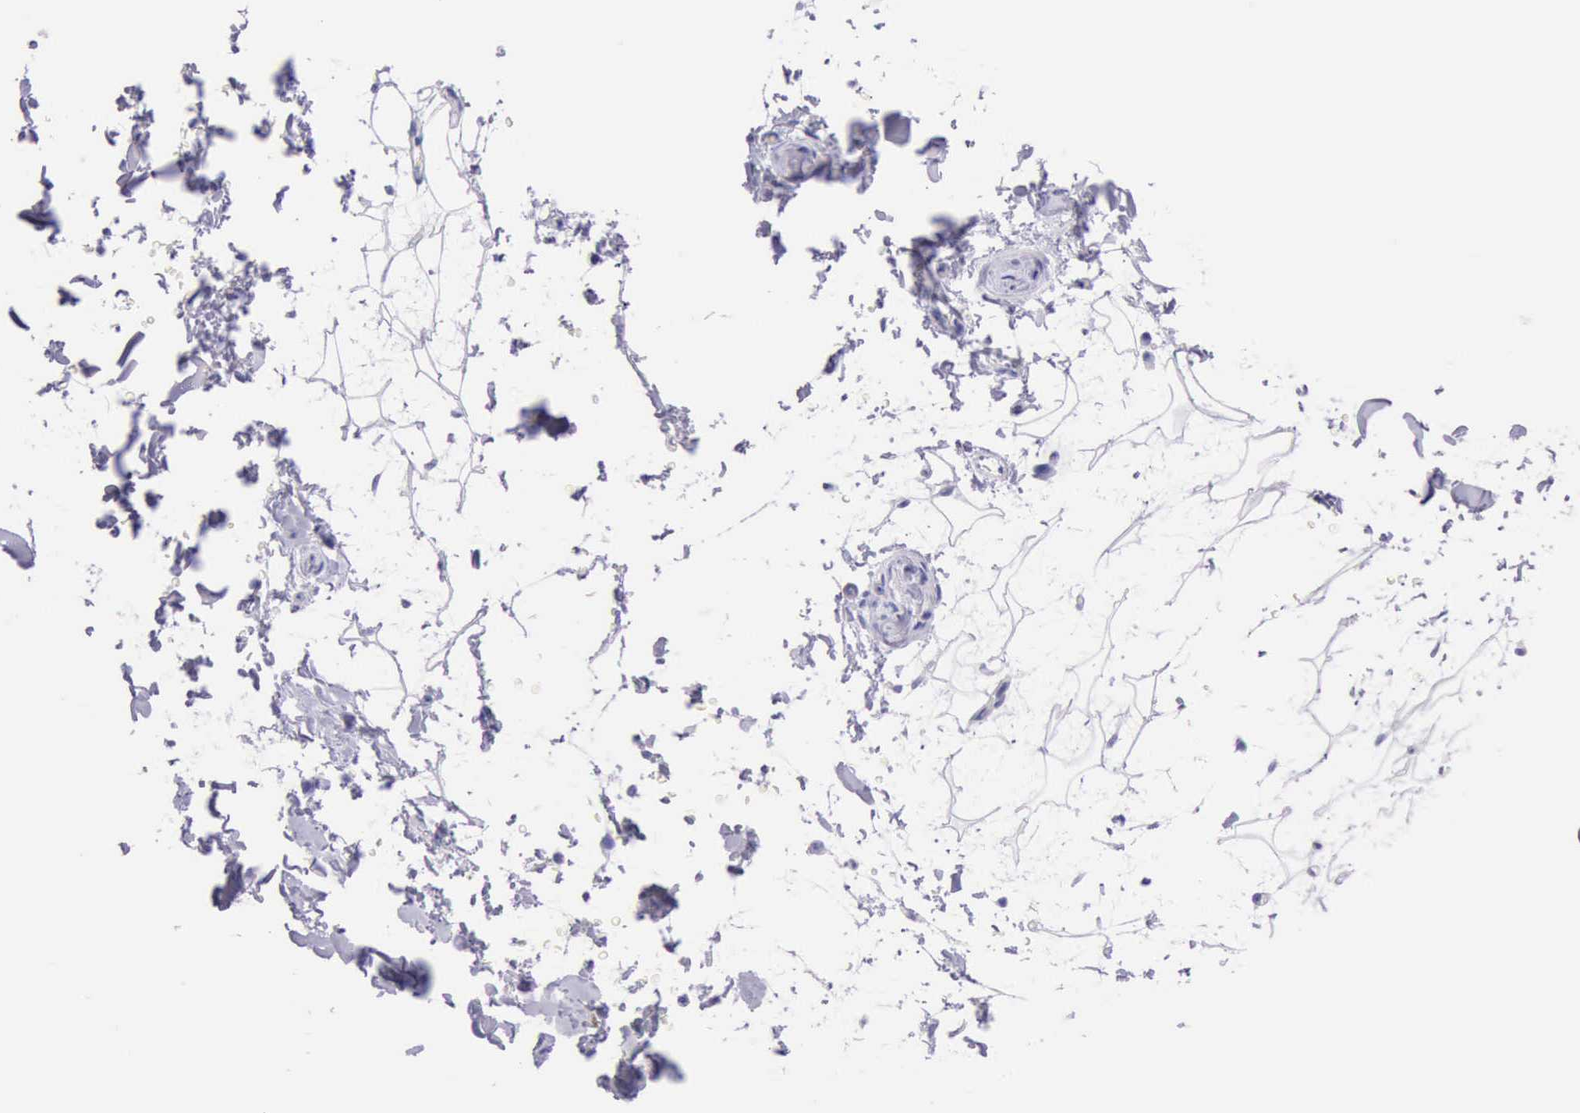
{"staining": {"intensity": "negative", "quantity": "none", "location": "none"}, "tissue": "adipose tissue", "cell_type": "Adipocytes", "image_type": "normal", "snomed": [{"axis": "morphology", "description": "Normal tissue, NOS"}, {"axis": "topography", "description": "Soft tissue"}], "caption": "Immunohistochemistry photomicrograph of unremarkable human adipose tissue stained for a protein (brown), which exhibits no positivity in adipocytes.", "gene": "KRT8", "patient": {"sex": "male", "age": 72}}